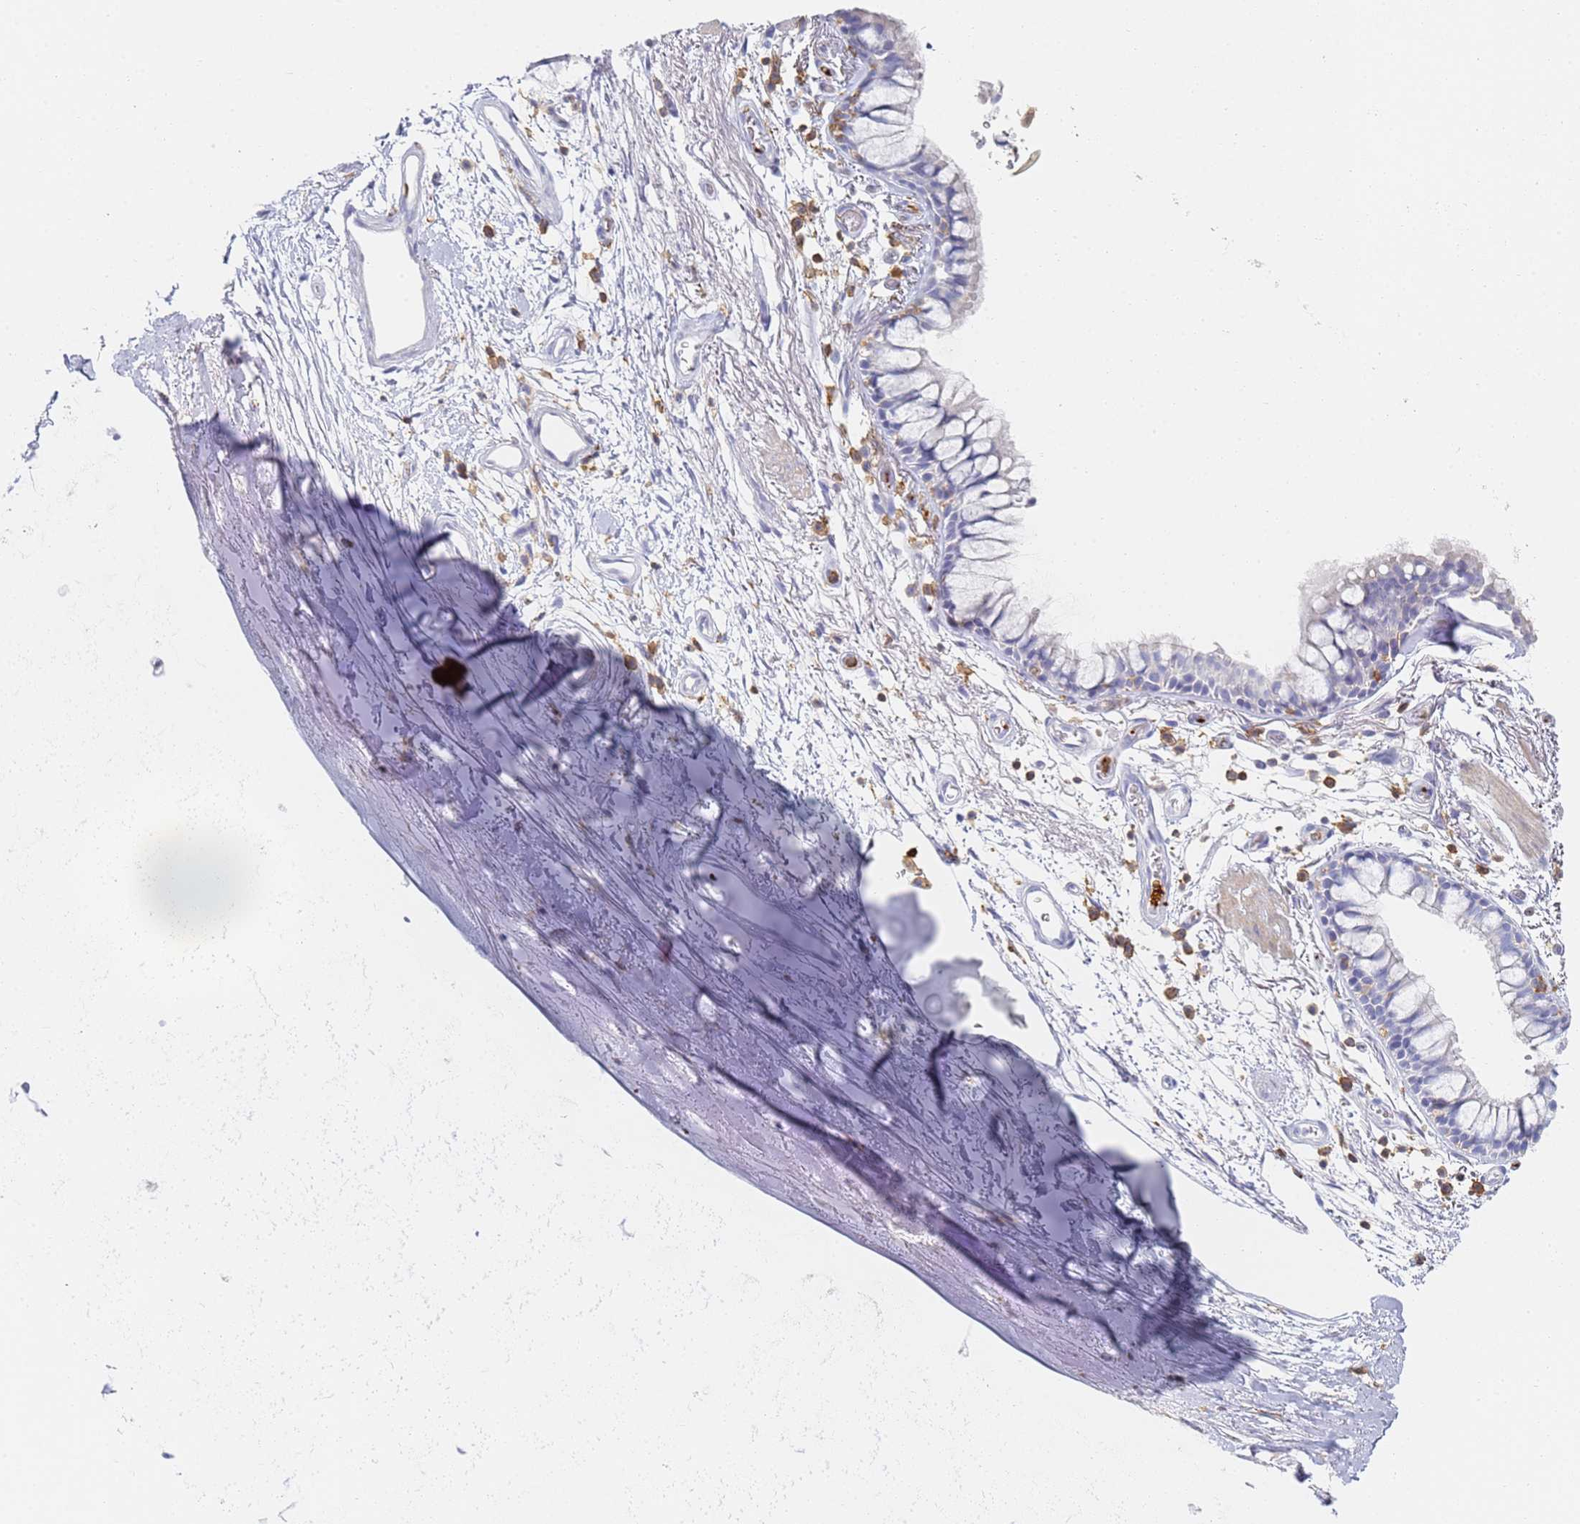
{"staining": {"intensity": "negative", "quantity": "none", "location": "none"}, "tissue": "bronchus", "cell_type": "Respiratory epithelial cells", "image_type": "normal", "snomed": [{"axis": "morphology", "description": "Normal tissue, NOS"}, {"axis": "topography", "description": "Bronchus"}], "caption": "Protein analysis of normal bronchus reveals no significant expression in respiratory epithelial cells. (DAB (3,3'-diaminobenzidine) immunohistochemistry (IHC), high magnification).", "gene": "BIN2", "patient": {"sex": "male", "age": 65}}